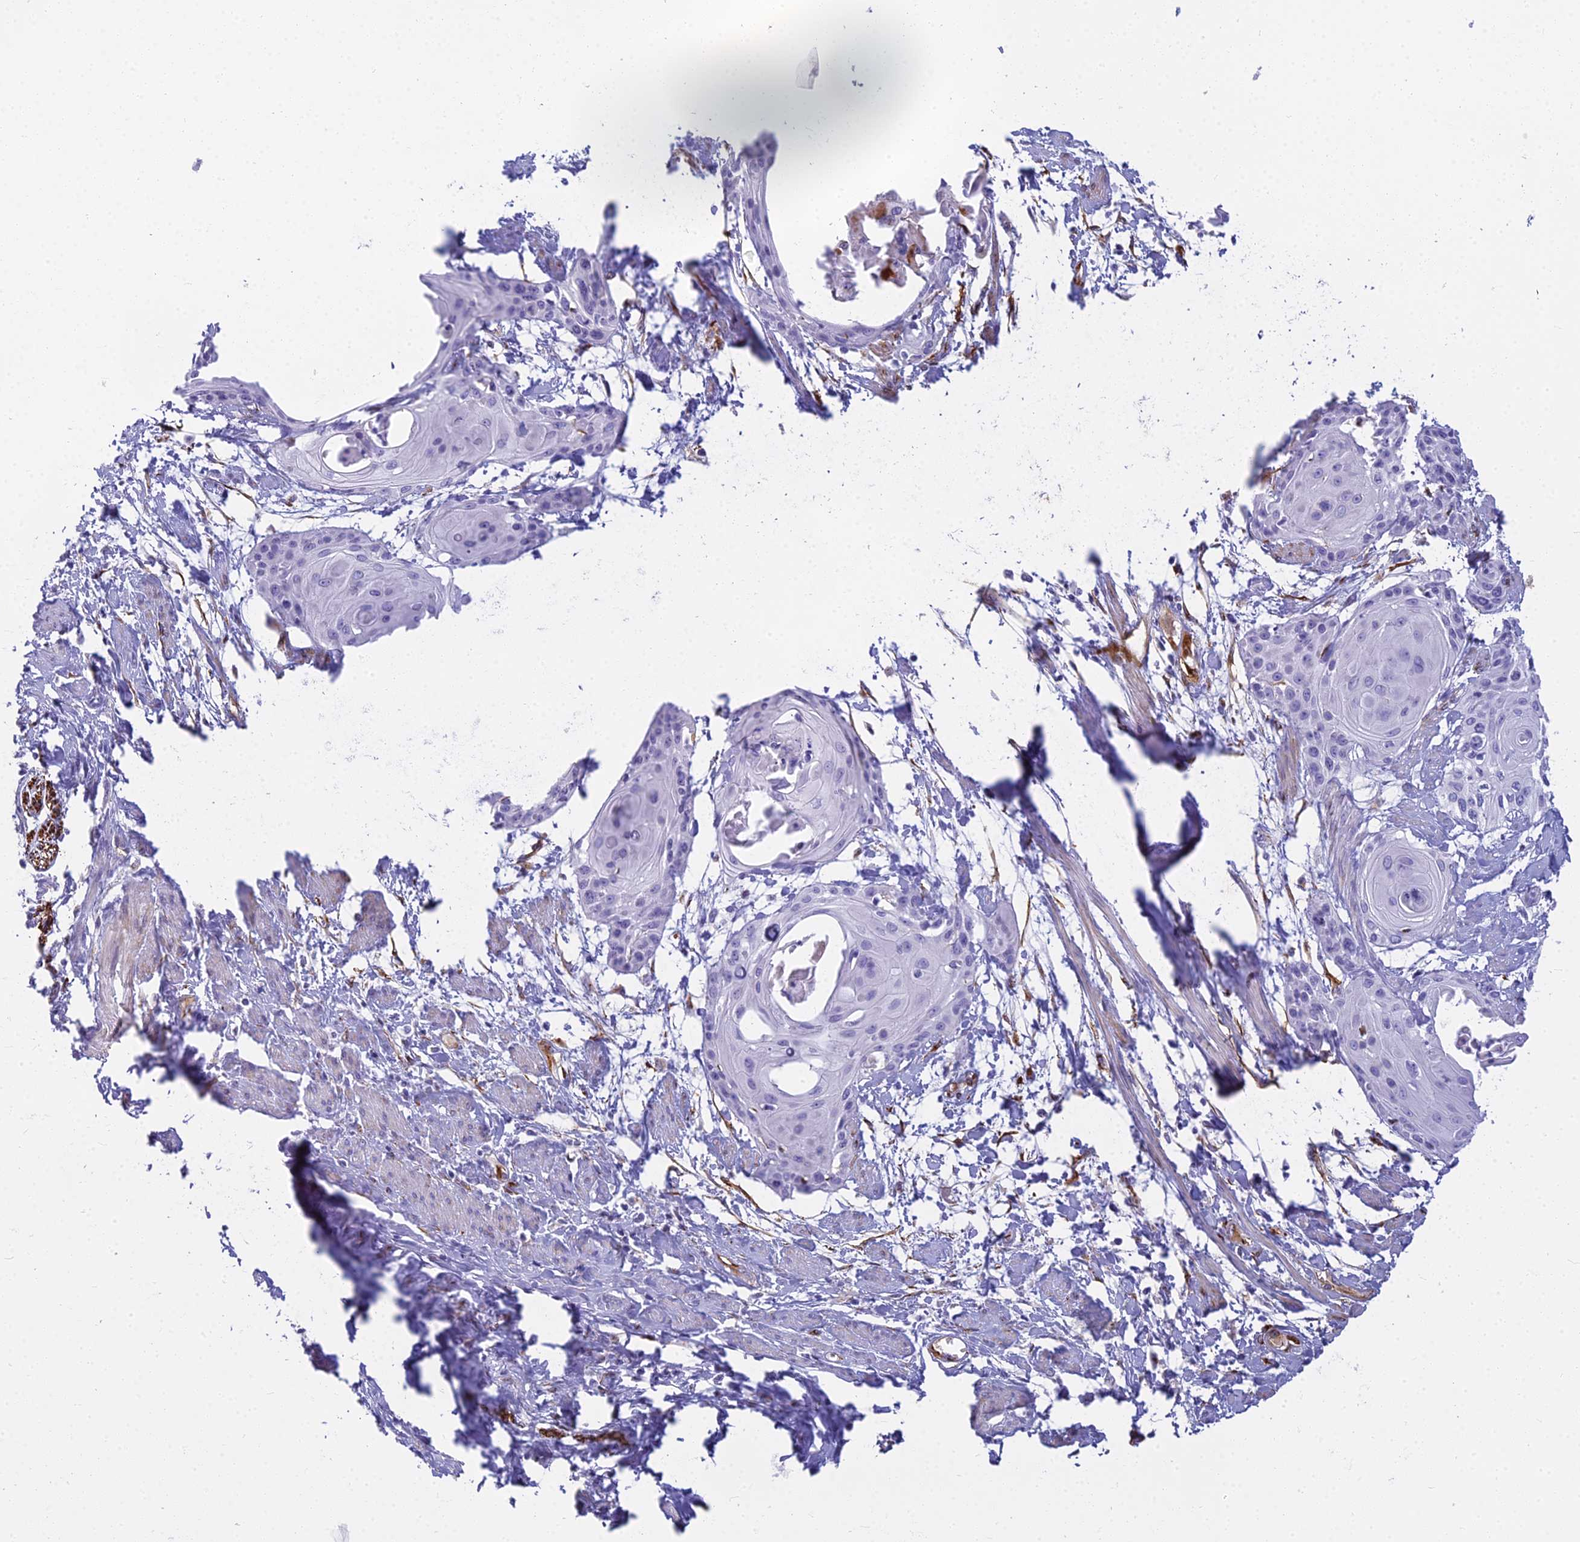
{"staining": {"intensity": "negative", "quantity": "none", "location": "none"}, "tissue": "cervical cancer", "cell_type": "Tumor cells", "image_type": "cancer", "snomed": [{"axis": "morphology", "description": "Squamous cell carcinoma, NOS"}, {"axis": "topography", "description": "Cervix"}], "caption": "Cervical cancer (squamous cell carcinoma) was stained to show a protein in brown. There is no significant positivity in tumor cells.", "gene": "EVI2A", "patient": {"sex": "female", "age": 57}}